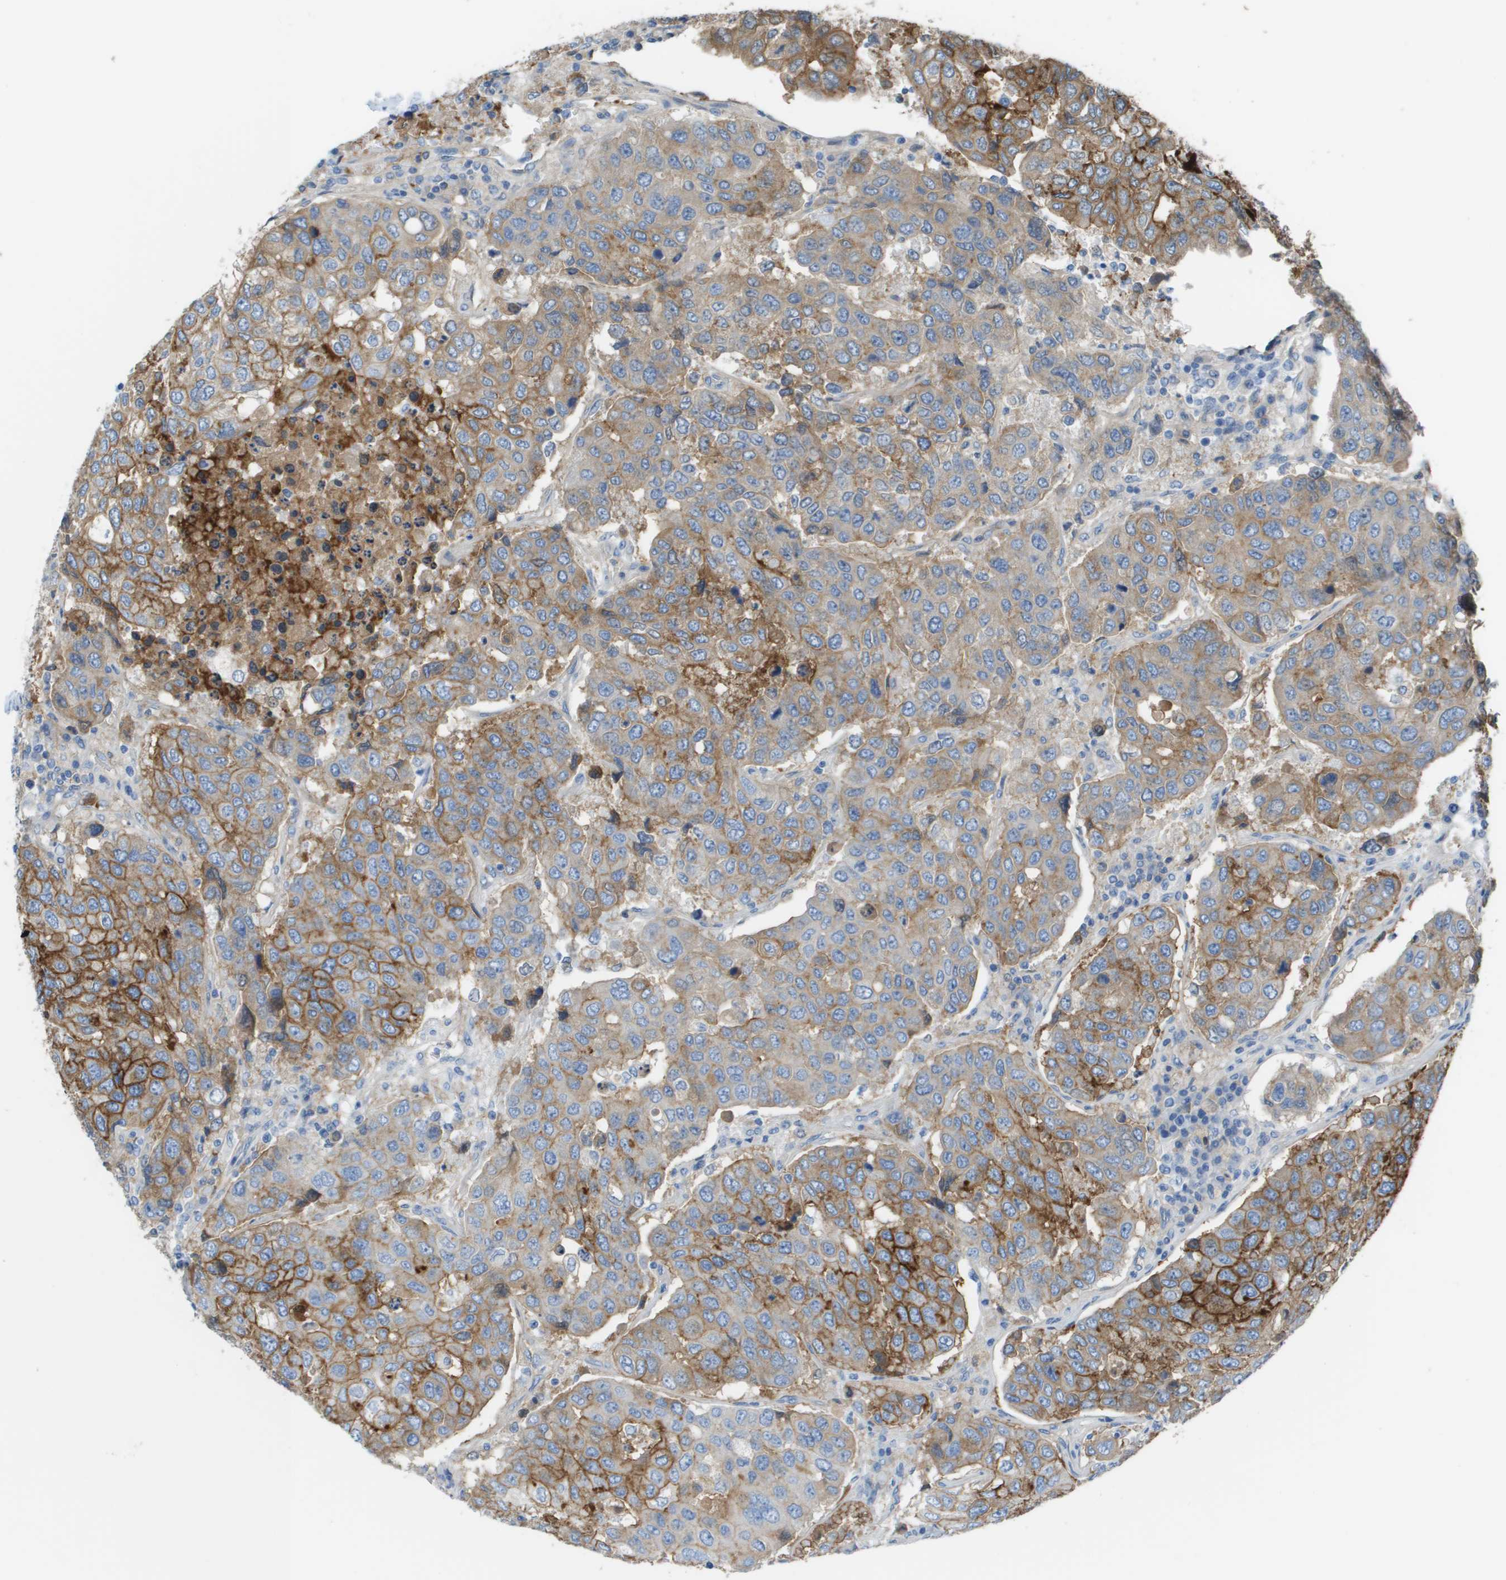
{"staining": {"intensity": "moderate", "quantity": "25%-75%", "location": "cytoplasmic/membranous"}, "tissue": "urothelial cancer", "cell_type": "Tumor cells", "image_type": "cancer", "snomed": [{"axis": "morphology", "description": "Urothelial carcinoma, High grade"}, {"axis": "topography", "description": "Lymph node"}, {"axis": "topography", "description": "Urinary bladder"}], "caption": "A photomicrograph of urothelial carcinoma (high-grade) stained for a protein shows moderate cytoplasmic/membranous brown staining in tumor cells.", "gene": "CD46", "patient": {"sex": "male", "age": 51}}